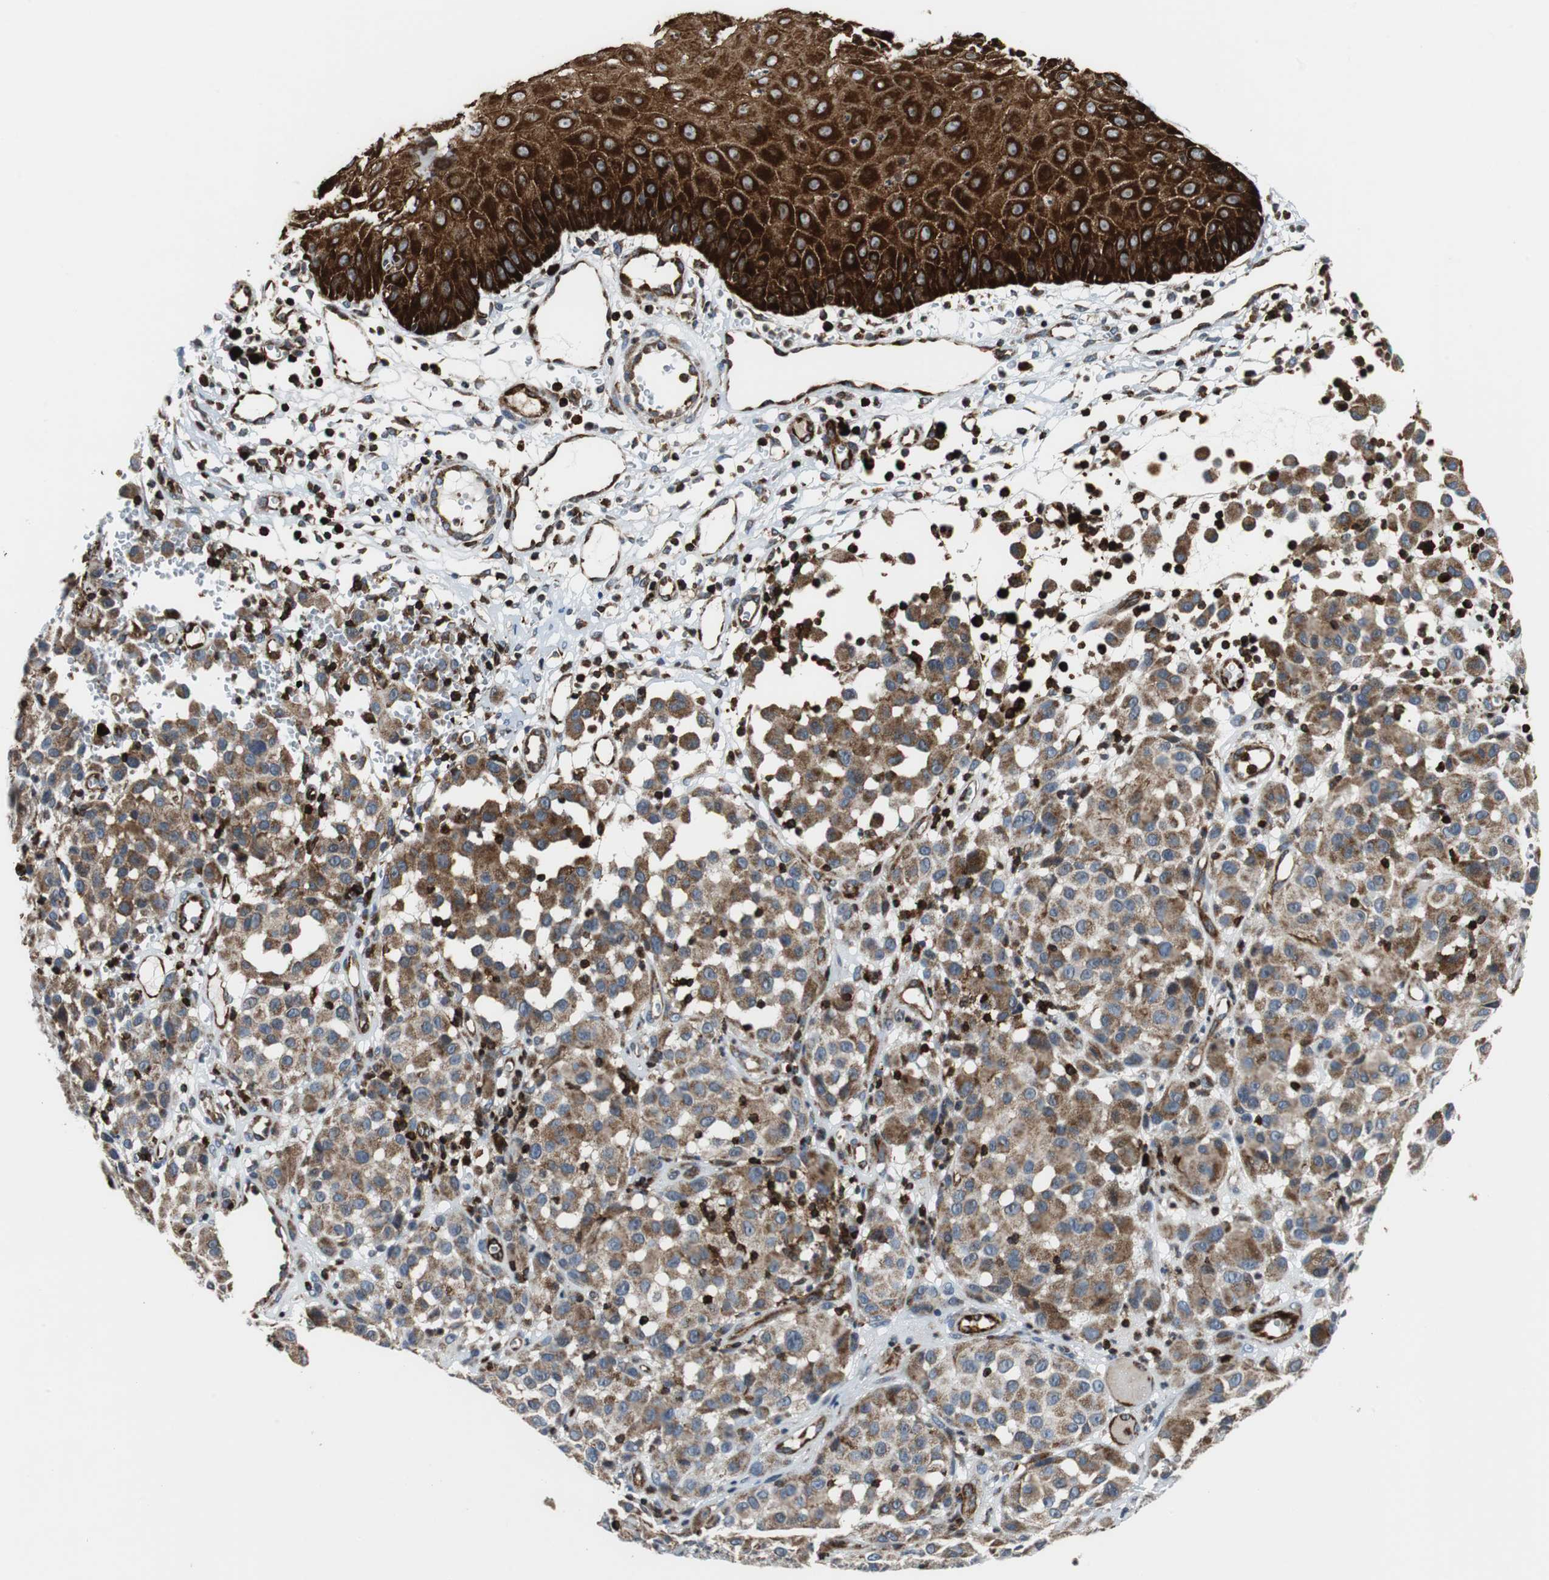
{"staining": {"intensity": "moderate", "quantity": ">75%", "location": "cytoplasmic/membranous"}, "tissue": "melanoma", "cell_type": "Tumor cells", "image_type": "cancer", "snomed": [{"axis": "morphology", "description": "Malignant melanoma, NOS"}, {"axis": "topography", "description": "Skin"}], "caption": "Melanoma stained with IHC exhibits moderate cytoplasmic/membranous positivity in about >75% of tumor cells.", "gene": "TUBA4A", "patient": {"sex": "female", "age": 21}}